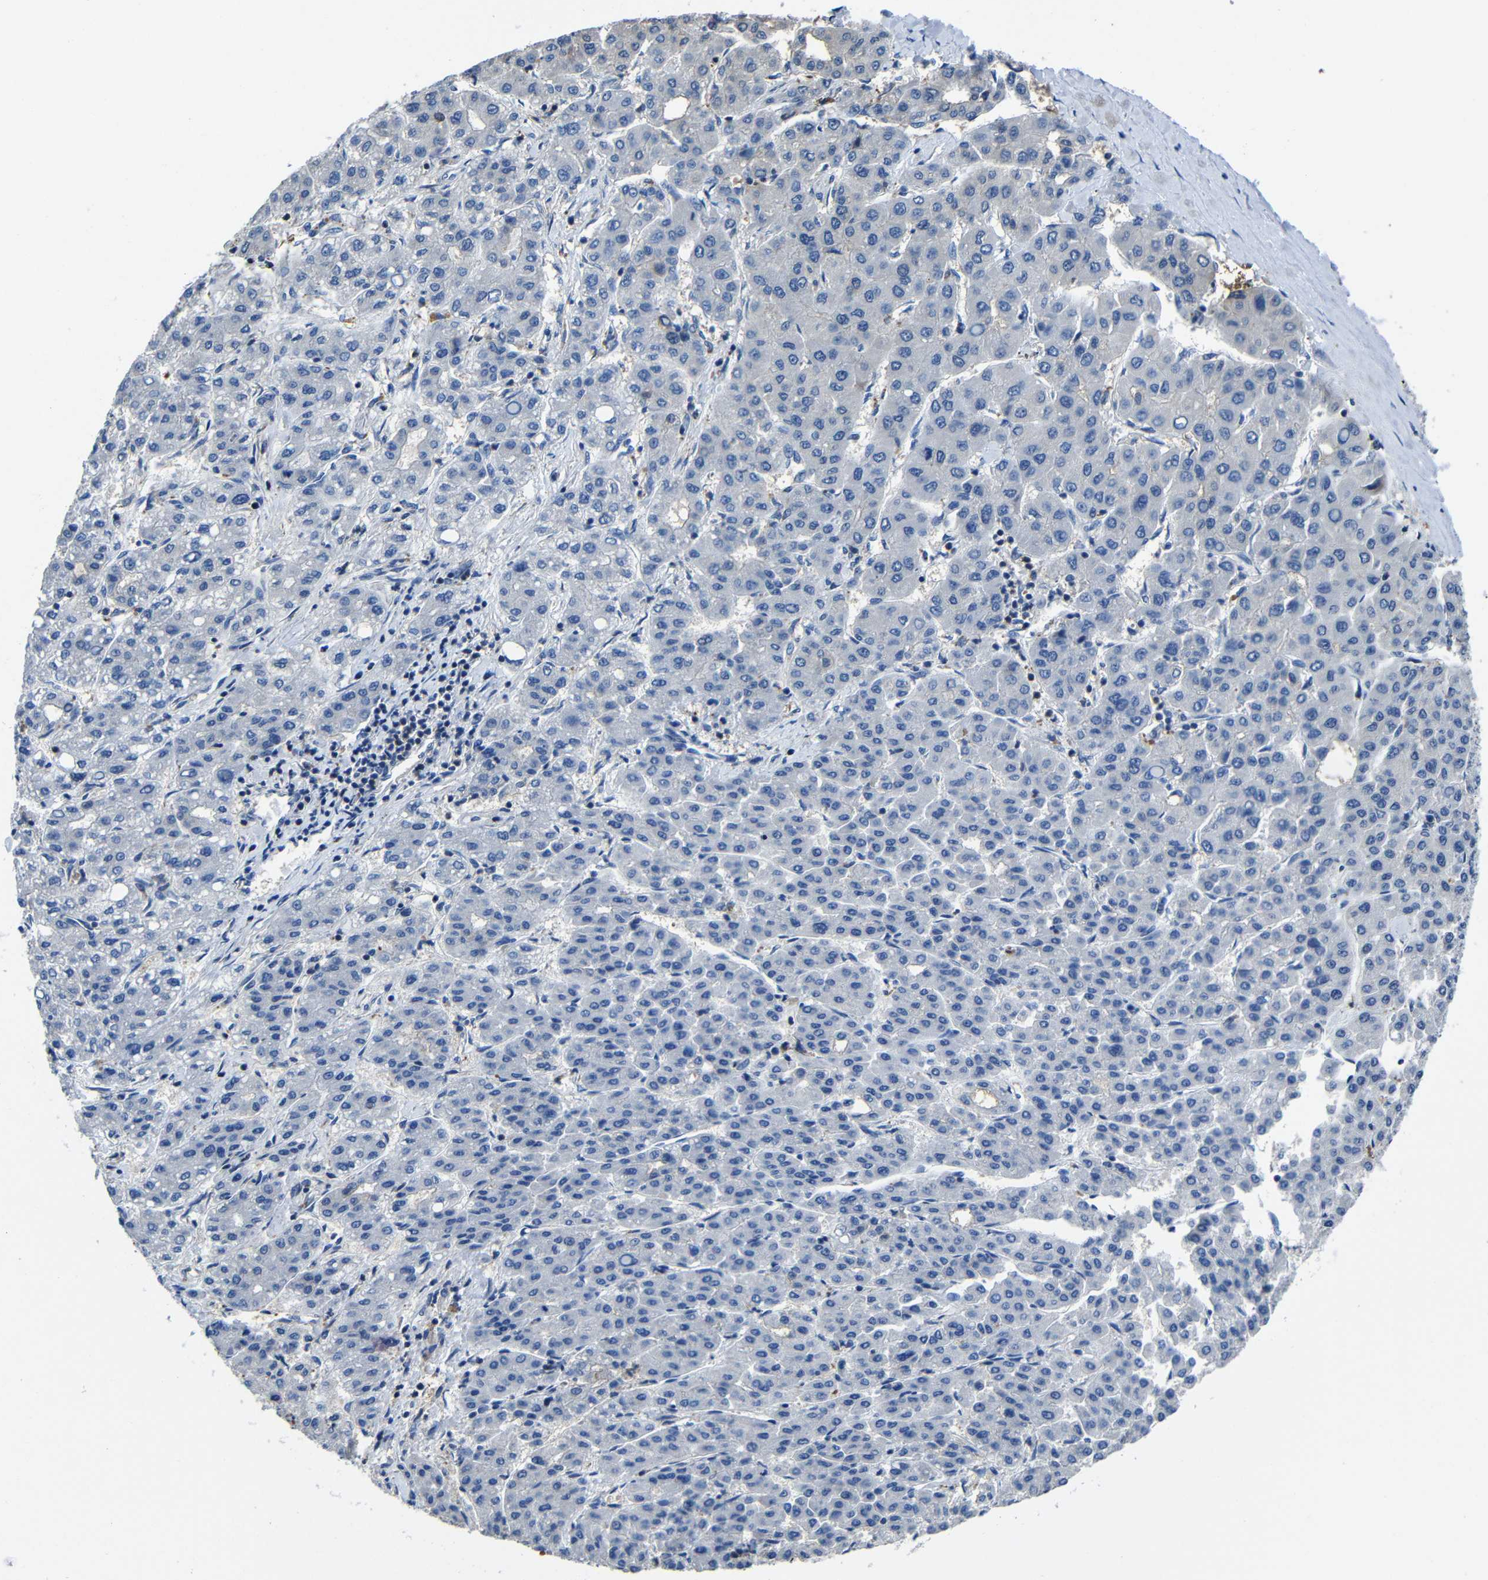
{"staining": {"intensity": "negative", "quantity": "none", "location": "none"}, "tissue": "liver cancer", "cell_type": "Tumor cells", "image_type": "cancer", "snomed": [{"axis": "morphology", "description": "Carcinoma, Hepatocellular, NOS"}, {"axis": "topography", "description": "Liver"}], "caption": "Immunohistochemical staining of liver cancer (hepatocellular carcinoma) shows no significant expression in tumor cells.", "gene": "GDI1", "patient": {"sex": "male", "age": 65}}